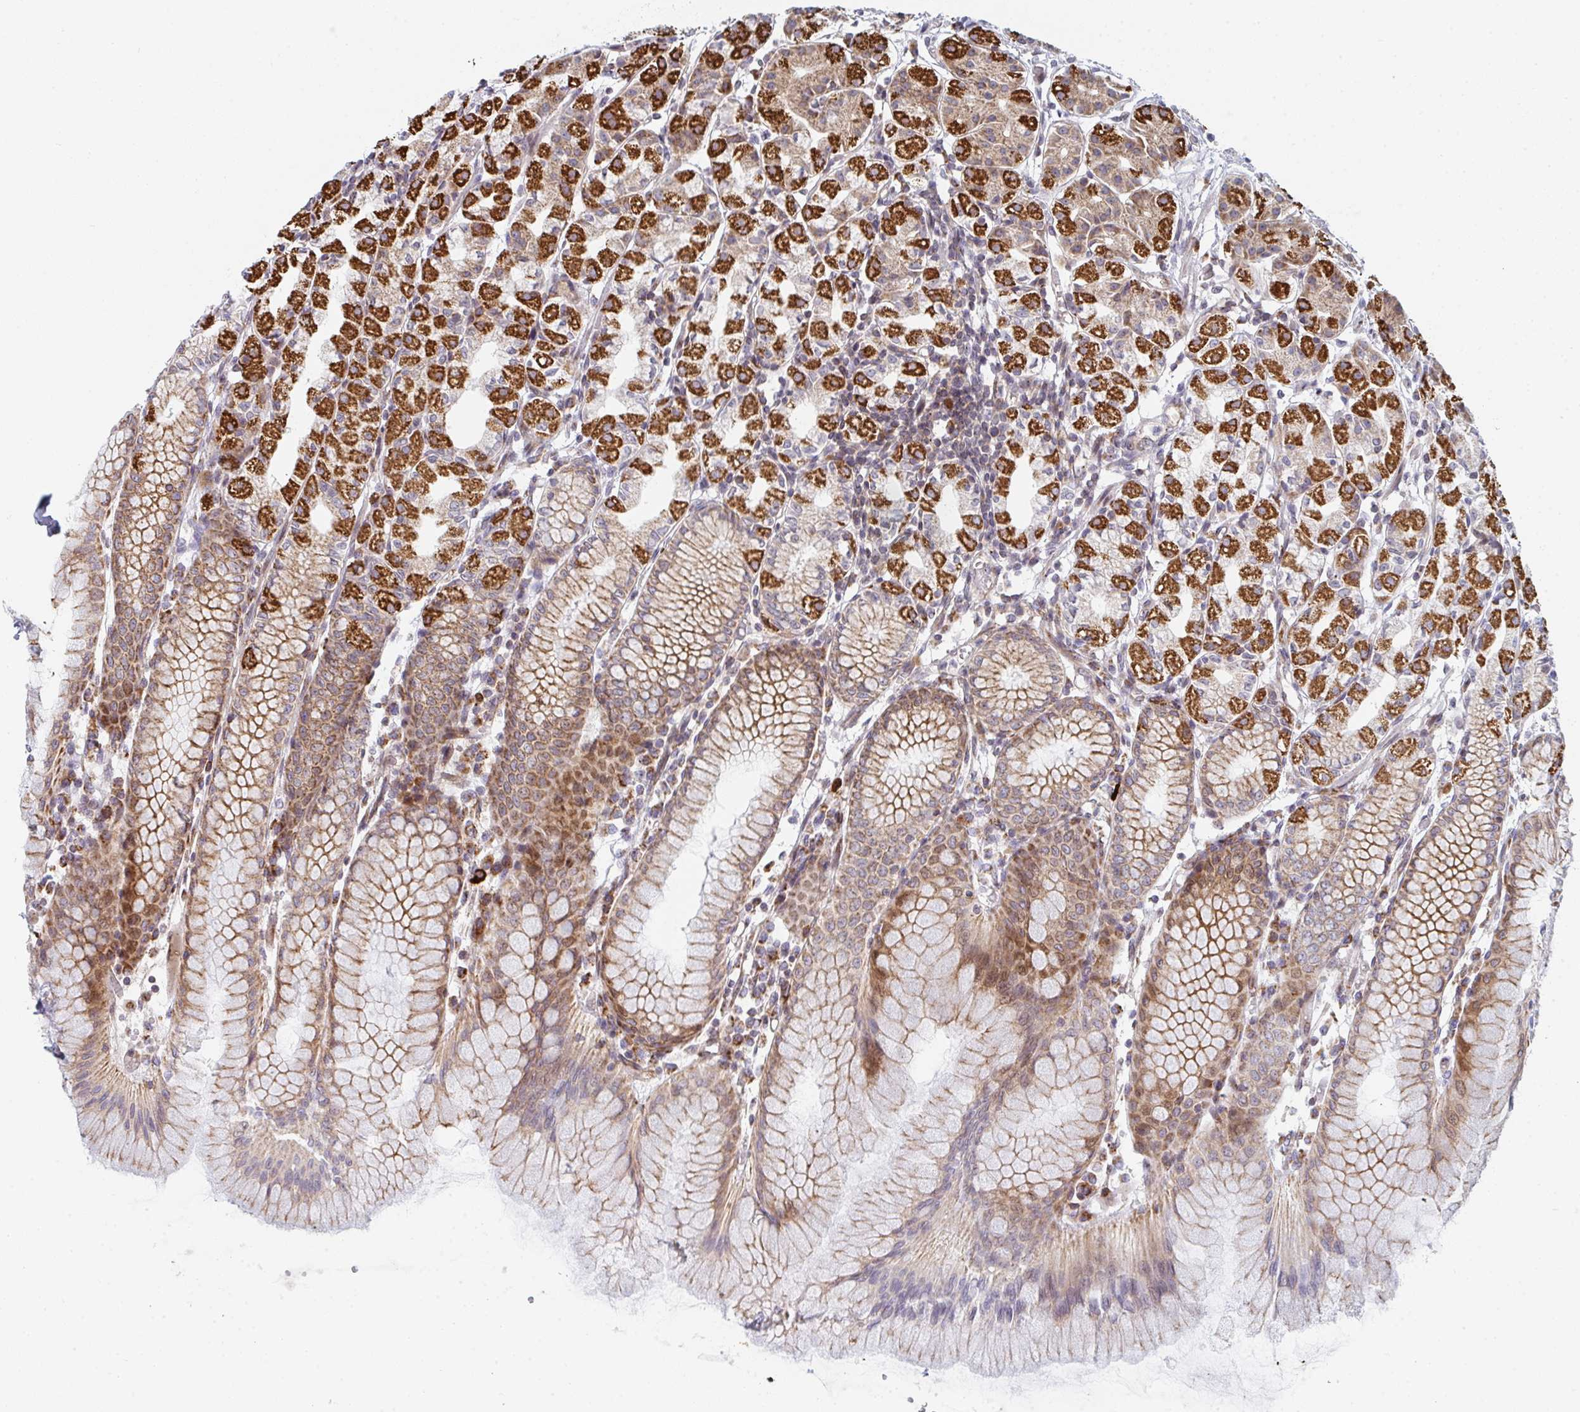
{"staining": {"intensity": "strong", "quantity": "25%-75%", "location": "cytoplasmic/membranous"}, "tissue": "stomach", "cell_type": "Glandular cells", "image_type": "normal", "snomed": [{"axis": "morphology", "description": "Normal tissue, NOS"}, {"axis": "topography", "description": "Stomach"}], "caption": "Unremarkable stomach displays strong cytoplasmic/membranous positivity in about 25%-75% of glandular cells, visualized by immunohistochemistry. (IHC, brightfield microscopy, high magnification).", "gene": "PRKCH", "patient": {"sex": "female", "age": 57}}